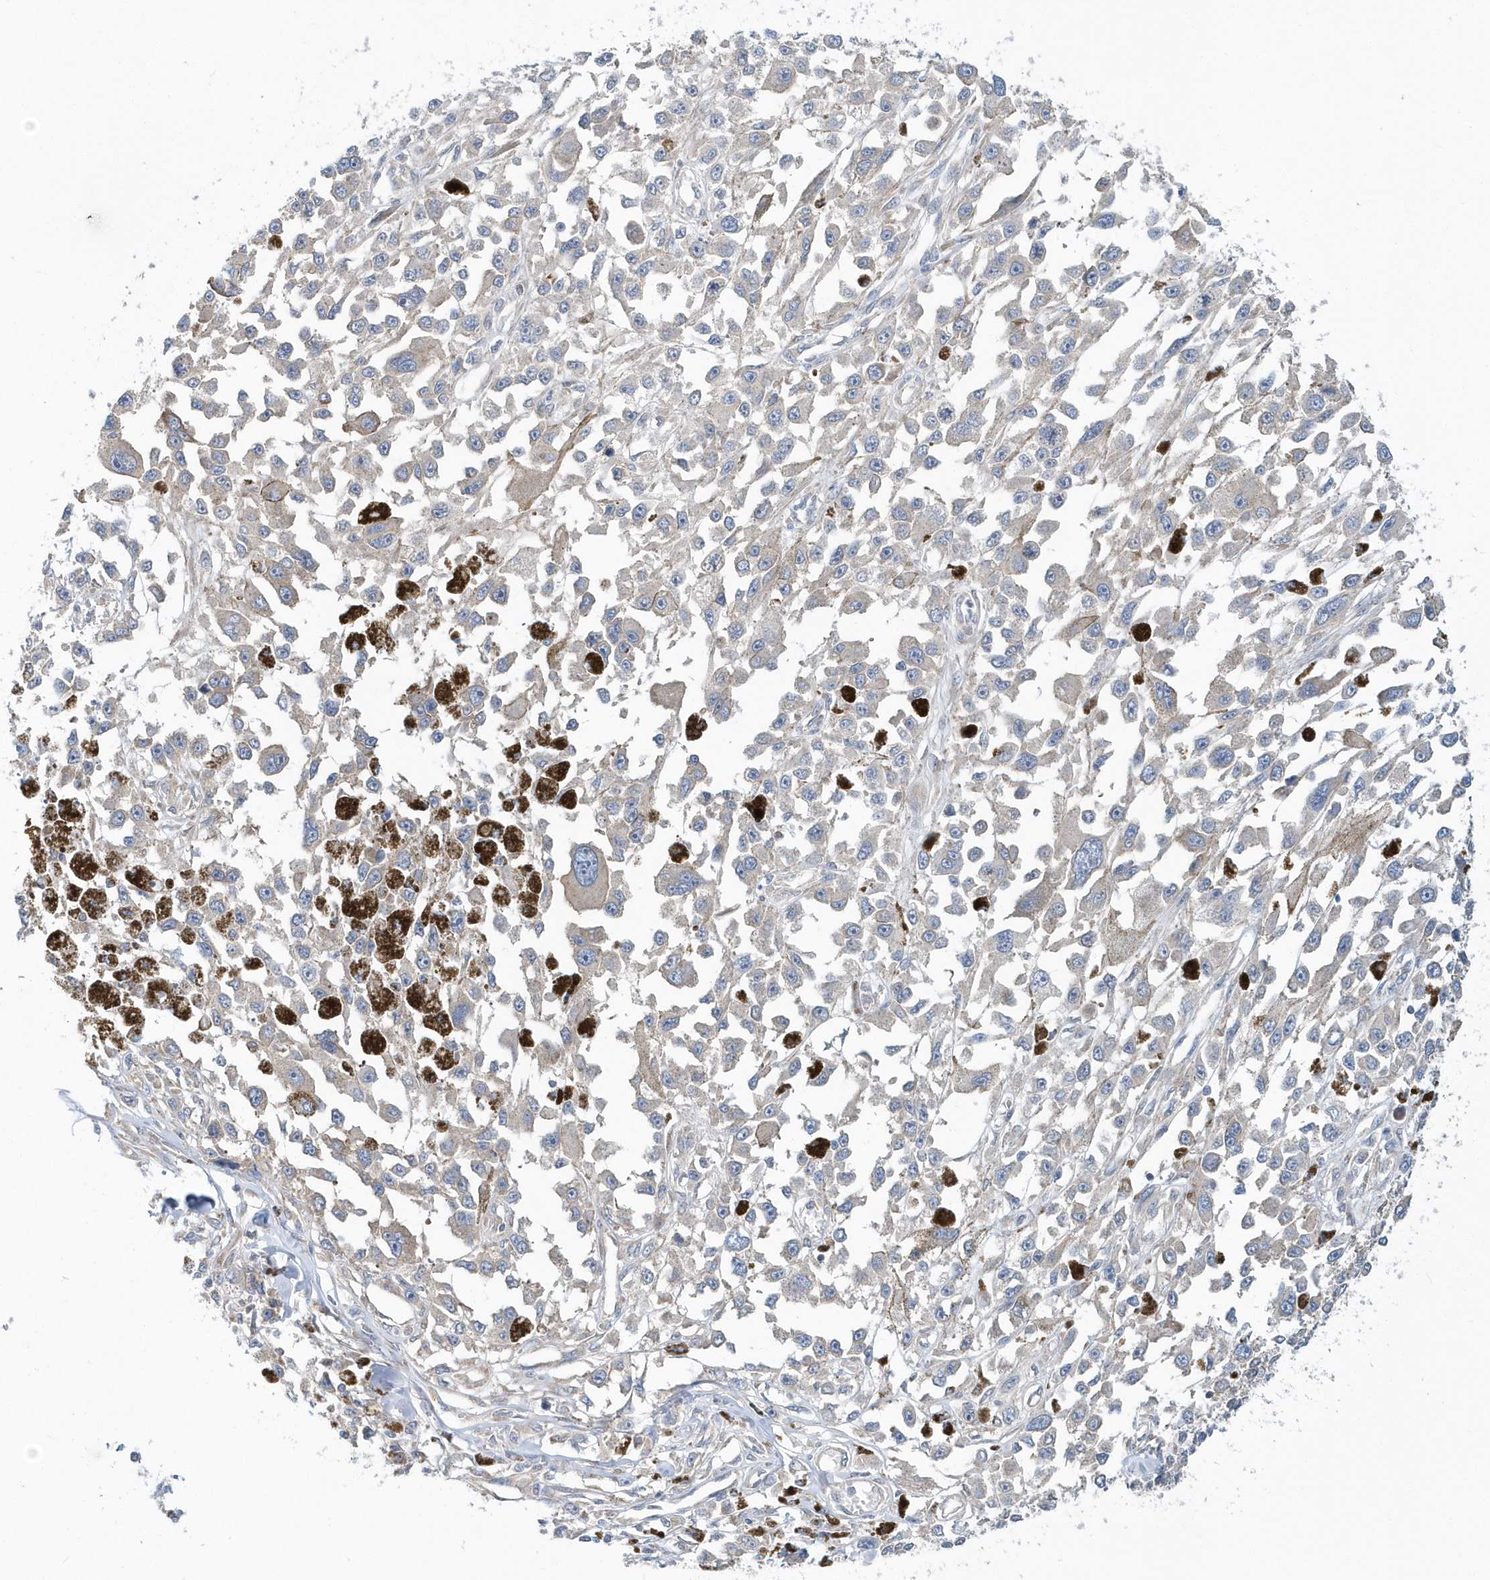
{"staining": {"intensity": "negative", "quantity": "none", "location": "none"}, "tissue": "melanoma", "cell_type": "Tumor cells", "image_type": "cancer", "snomed": [{"axis": "morphology", "description": "Malignant melanoma, Metastatic site"}, {"axis": "topography", "description": "Lymph node"}], "caption": "The histopathology image demonstrates no staining of tumor cells in malignant melanoma (metastatic site).", "gene": "EIF3C", "patient": {"sex": "male", "age": 59}}